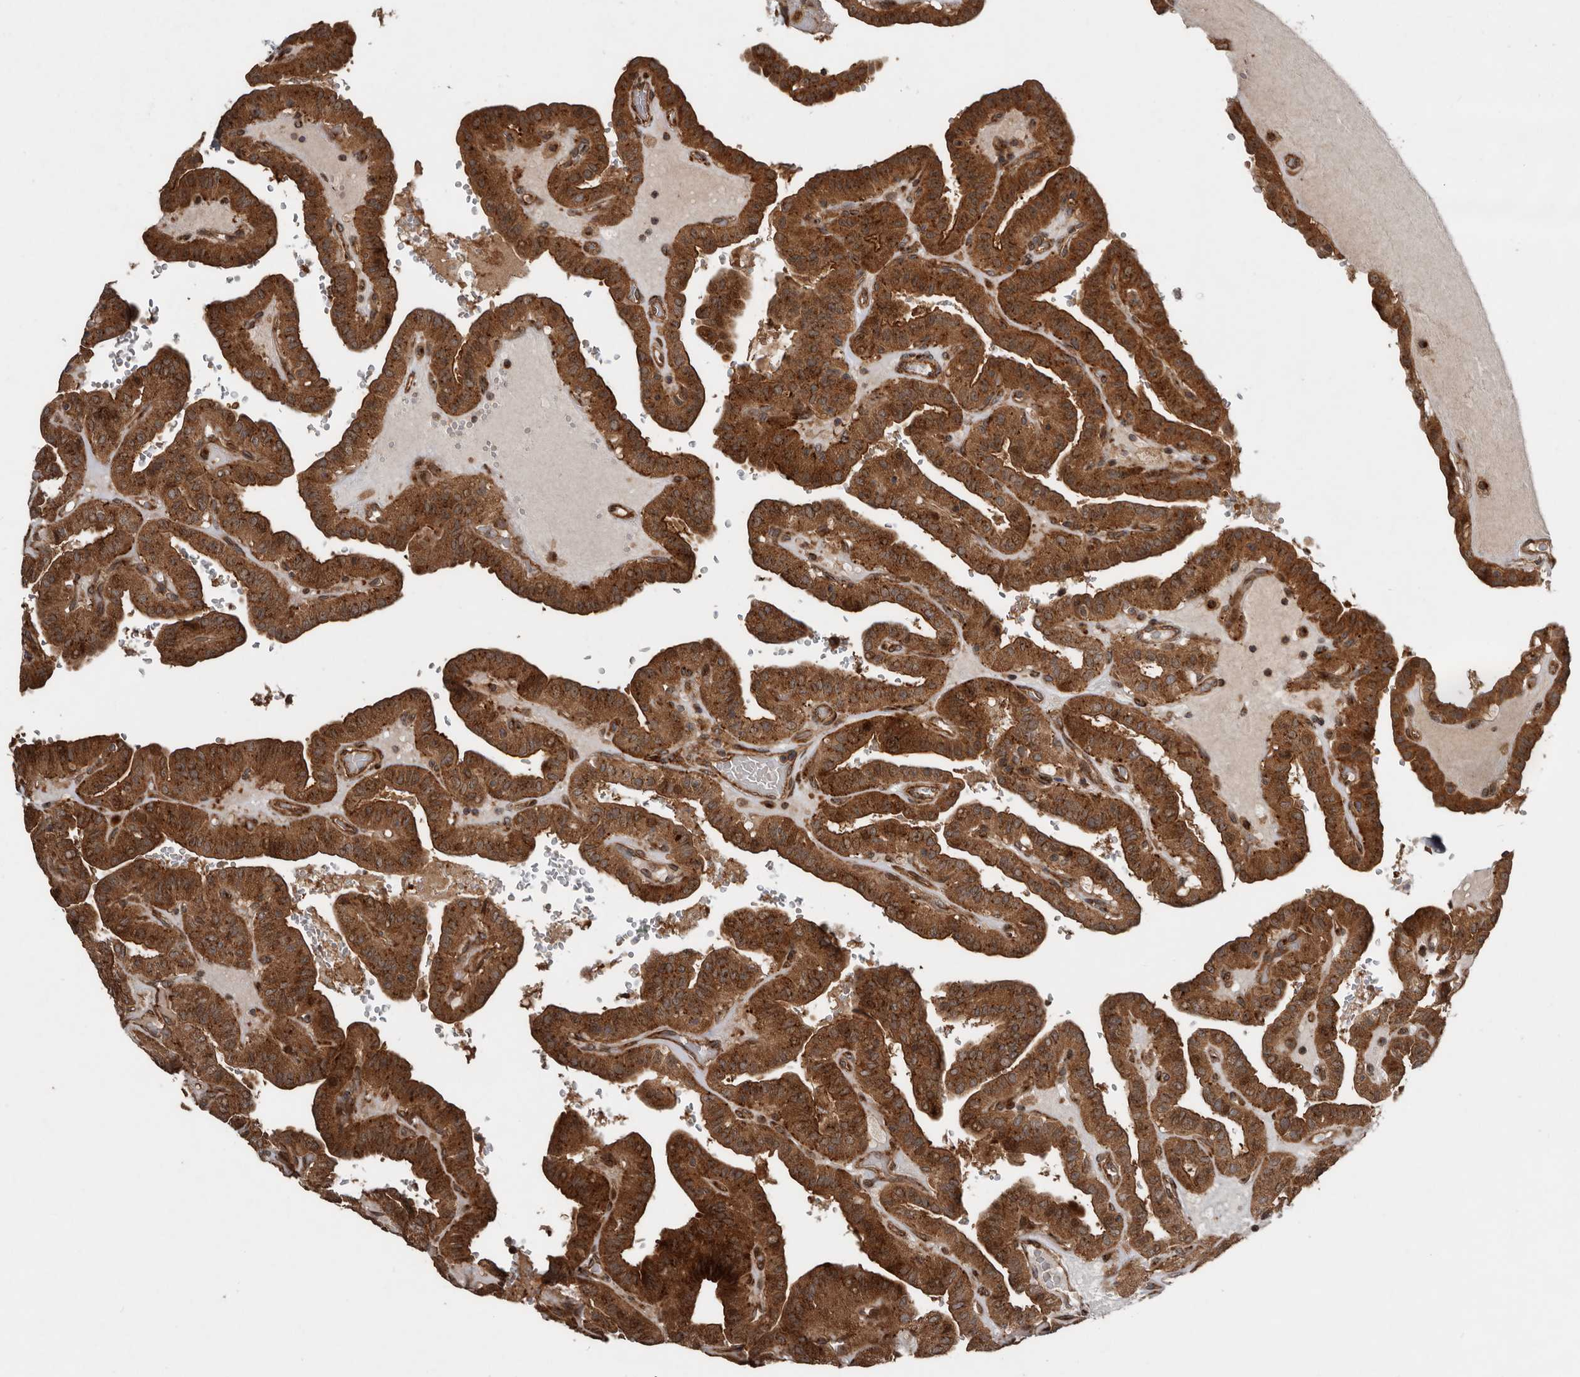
{"staining": {"intensity": "strong", "quantity": ">75%", "location": "cytoplasmic/membranous"}, "tissue": "thyroid cancer", "cell_type": "Tumor cells", "image_type": "cancer", "snomed": [{"axis": "morphology", "description": "Papillary adenocarcinoma, NOS"}, {"axis": "topography", "description": "Thyroid gland"}], "caption": "Immunohistochemistry image of neoplastic tissue: human thyroid cancer (papillary adenocarcinoma) stained using immunohistochemistry displays high levels of strong protein expression localized specifically in the cytoplasmic/membranous of tumor cells, appearing as a cytoplasmic/membranous brown color.", "gene": "CCDC190", "patient": {"sex": "male", "age": 77}}